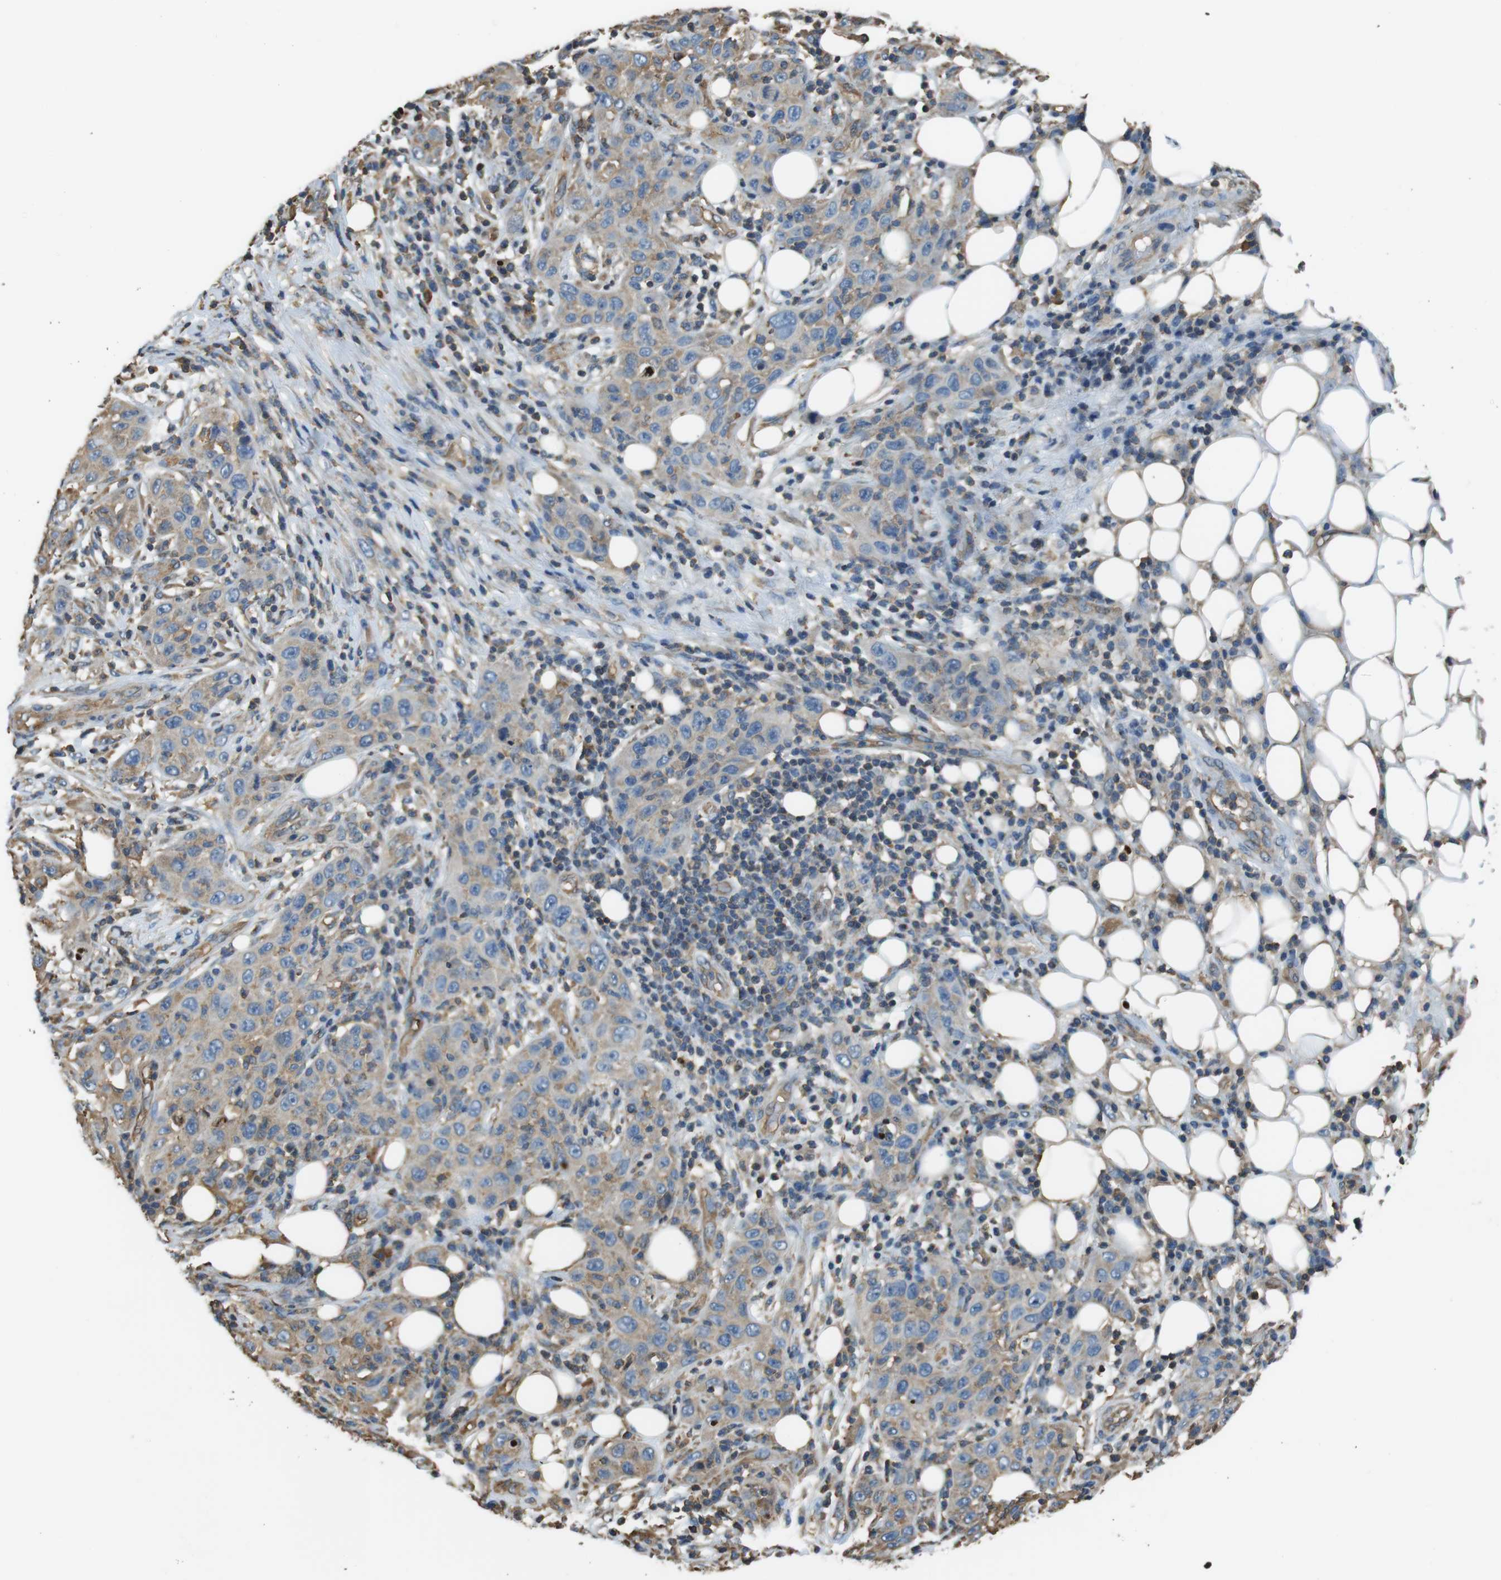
{"staining": {"intensity": "weak", "quantity": "25%-75%", "location": "cytoplasmic/membranous"}, "tissue": "skin cancer", "cell_type": "Tumor cells", "image_type": "cancer", "snomed": [{"axis": "morphology", "description": "Squamous cell carcinoma, NOS"}, {"axis": "topography", "description": "Skin"}], "caption": "Immunohistochemistry staining of skin cancer, which demonstrates low levels of weak cytoplasmic/membranous staining in about 25%-75% of tumor cells indicating weak cytoplasmic/membranous protein positivity. The staining was performed using DAB (3,3'-diaminobenzidine) (brown) for protein detection and nuclei were counterstained in hematoxylin (blue).", "gene": "FCAR", "patient": {"sex": "female", "age": 88}}